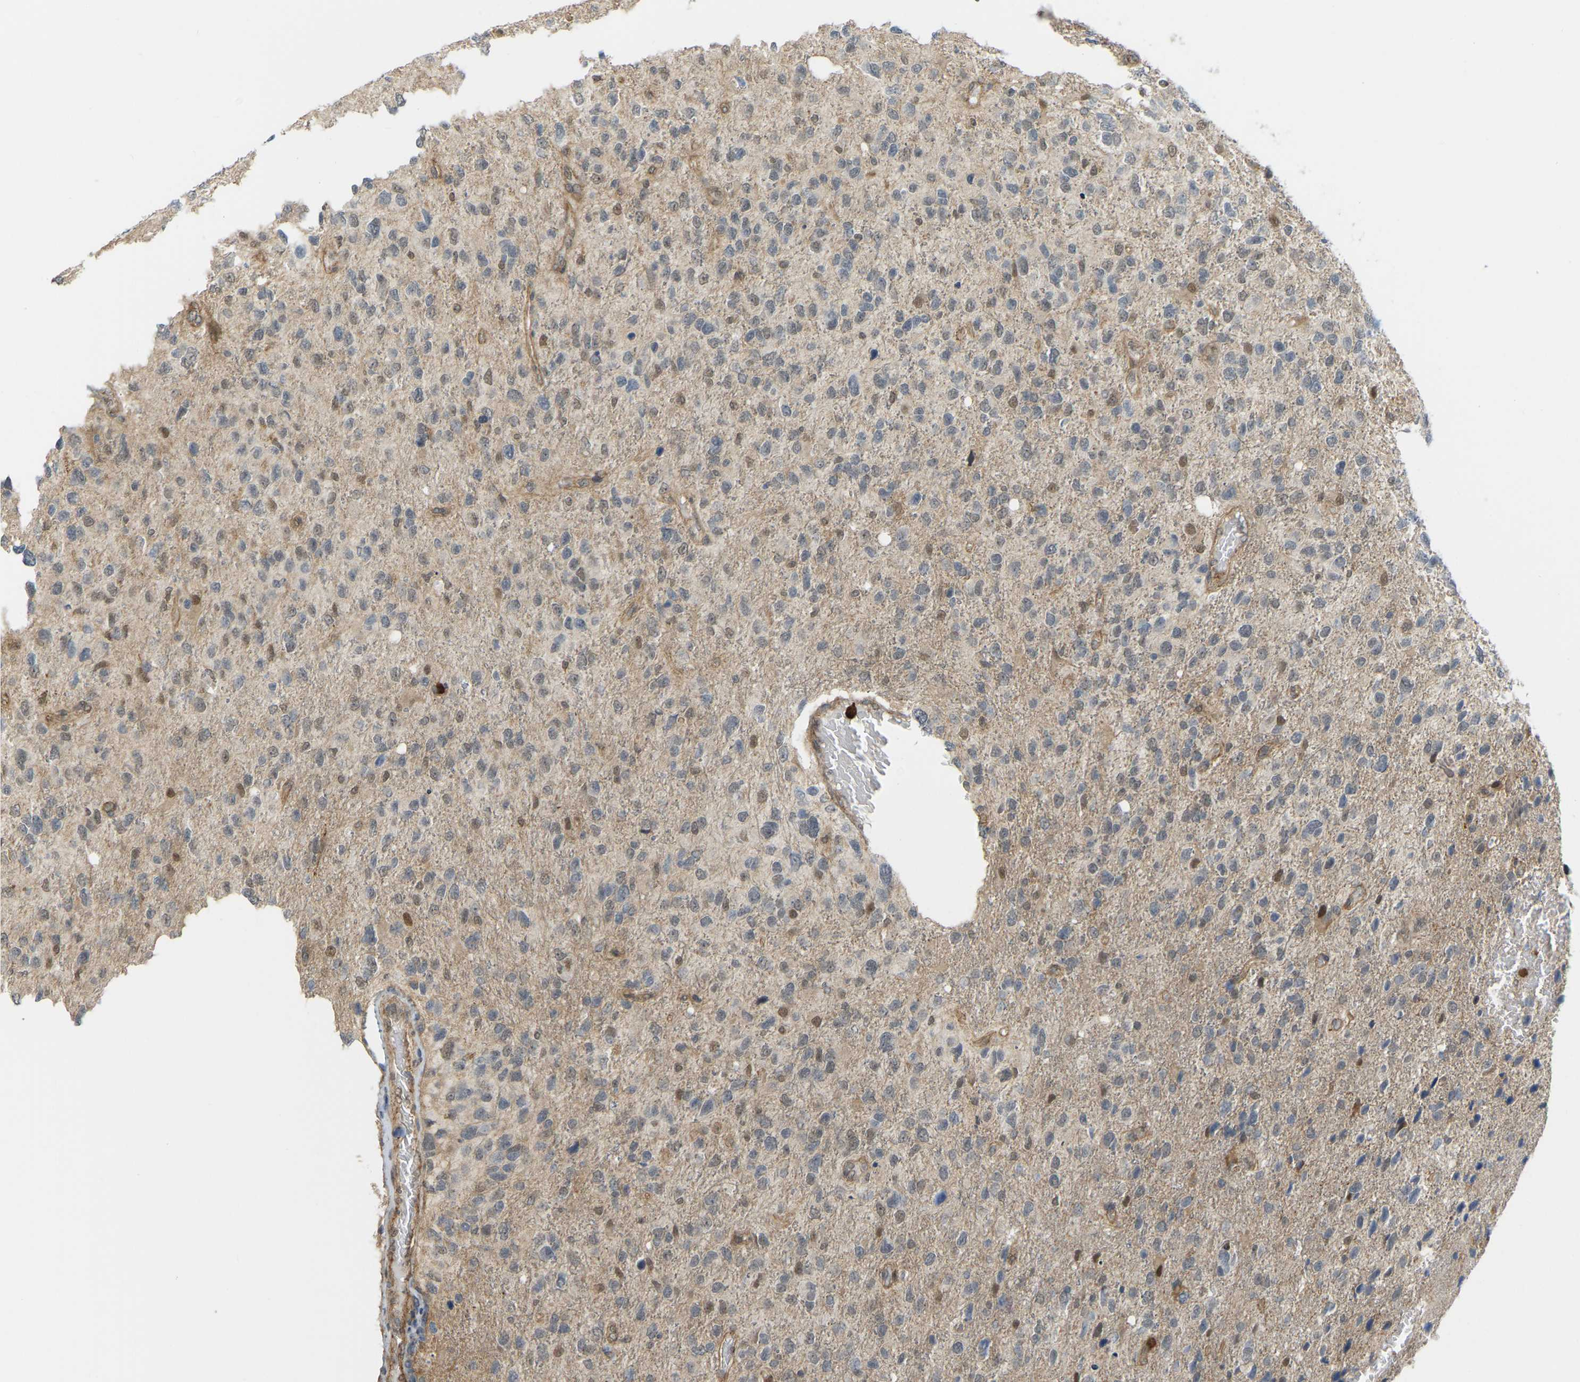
{"staining": {"intensity": "moderate", "quantity": "<25%", "location": "nuclear"}, "tissue": "glioma", "cell_type": "Tumor cells", "image_type": "cancer", "snomed": [{"axis": "morphology", "description": "Glioma, malignant, High grade"}, {"axis": "topography", "description": "Brain"}], "caption": "Malignant high-grade glioma was stained to show a protein in brown. There is low levels of moderate nuclear positivity in about <25% of tumor cells.", "gene": "SERPINB5", "patient": {"sex": "female", "age": 58}}